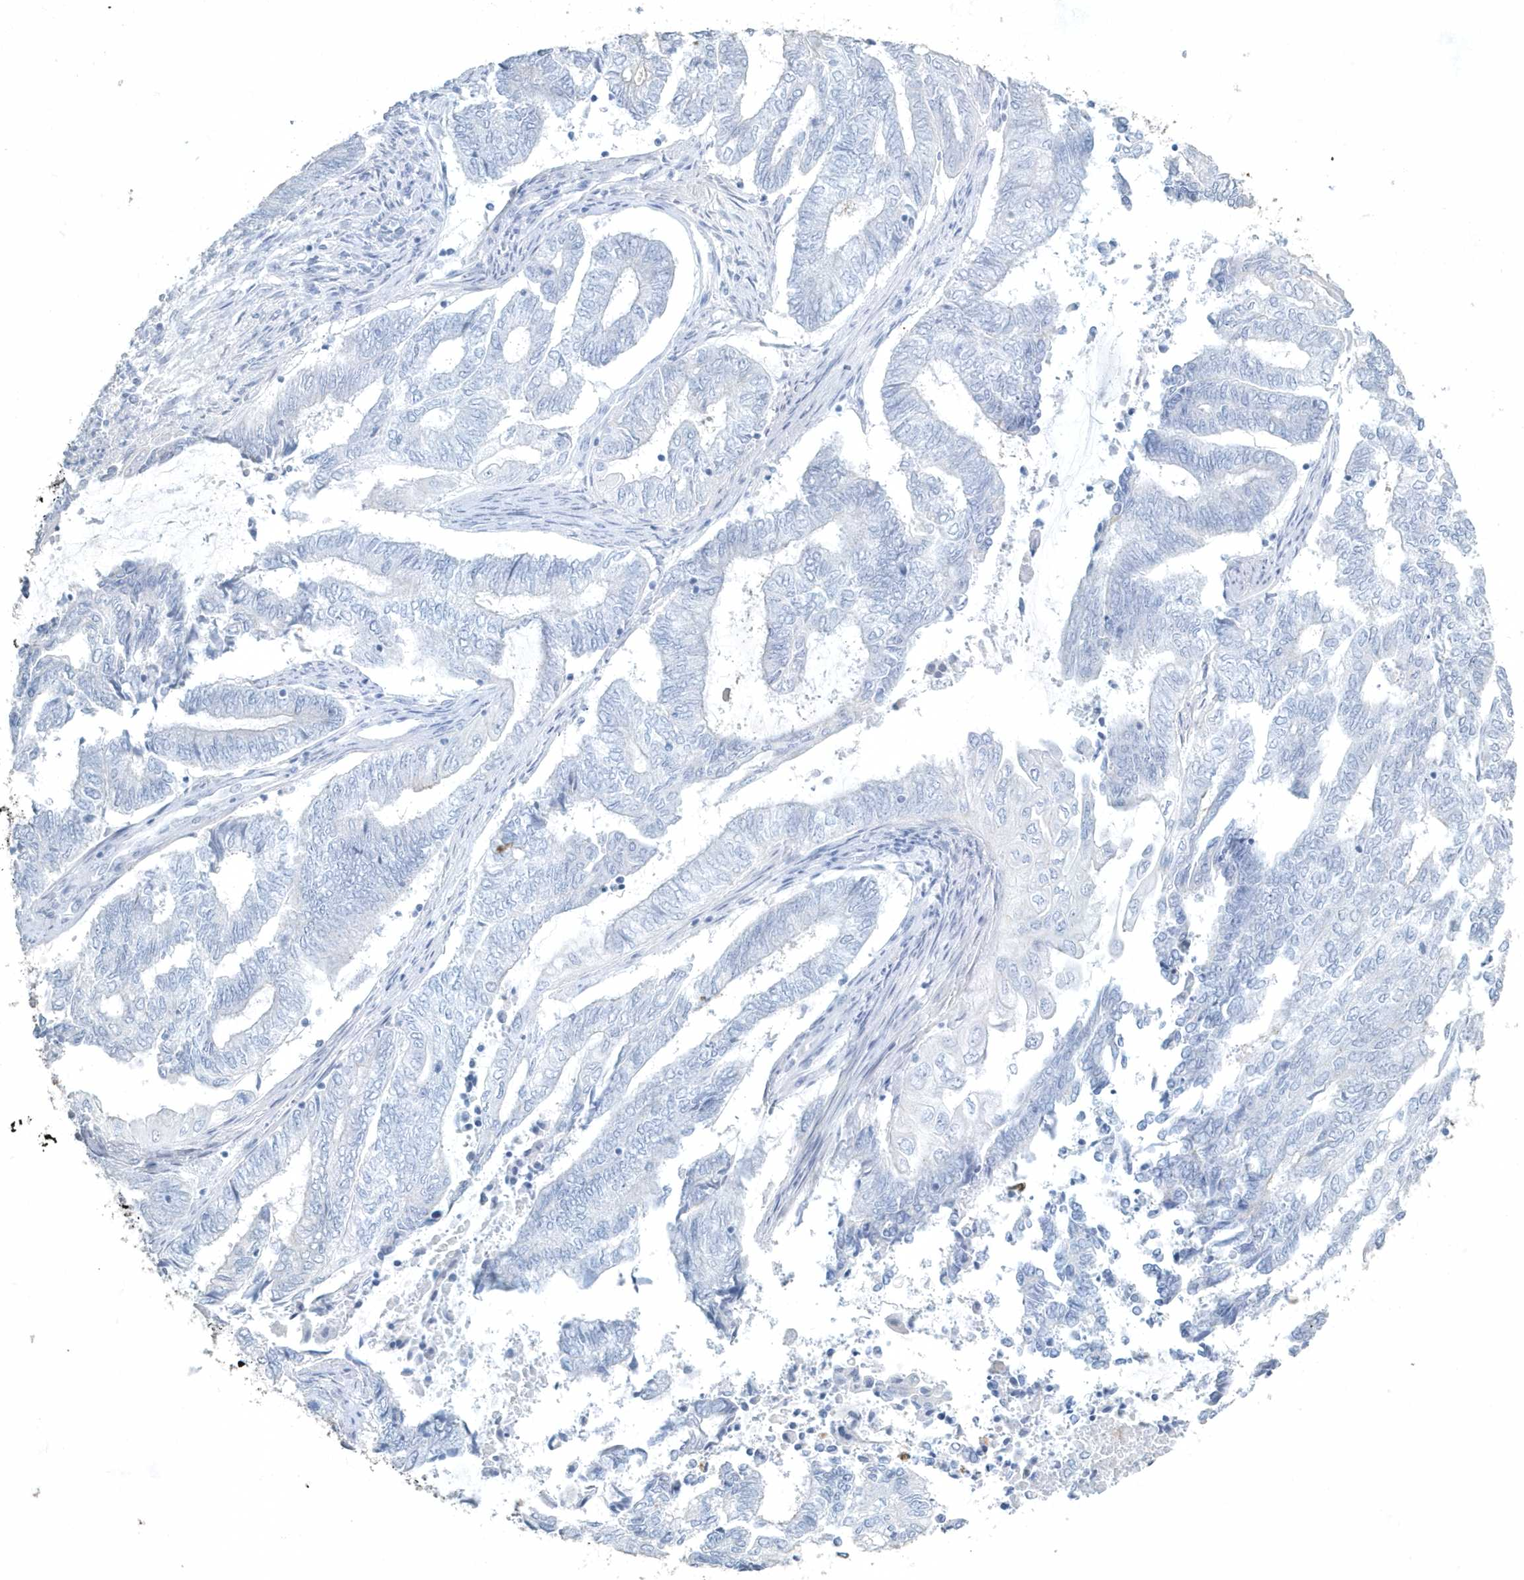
{"staining": {"intensity": "negative", "quantity": "none", "location": "none"}, "tissue": "endometrial cancer", "cell_type": "Tumor cells", "image_type": "cancer", "snomed": [{"axis": "morphology", "description": "Adenocarcinoma, NOS"}, {"axis": "topography", "description": "Uterus"}, {"axis": "topography", "description": "Endometrium"}], "caption": "The micrograph shows no significant expression in tumor cells of endometrial adenocarcinoma.", "gene": "MYOT", "patient": {"sex": "female", "age": 70}}